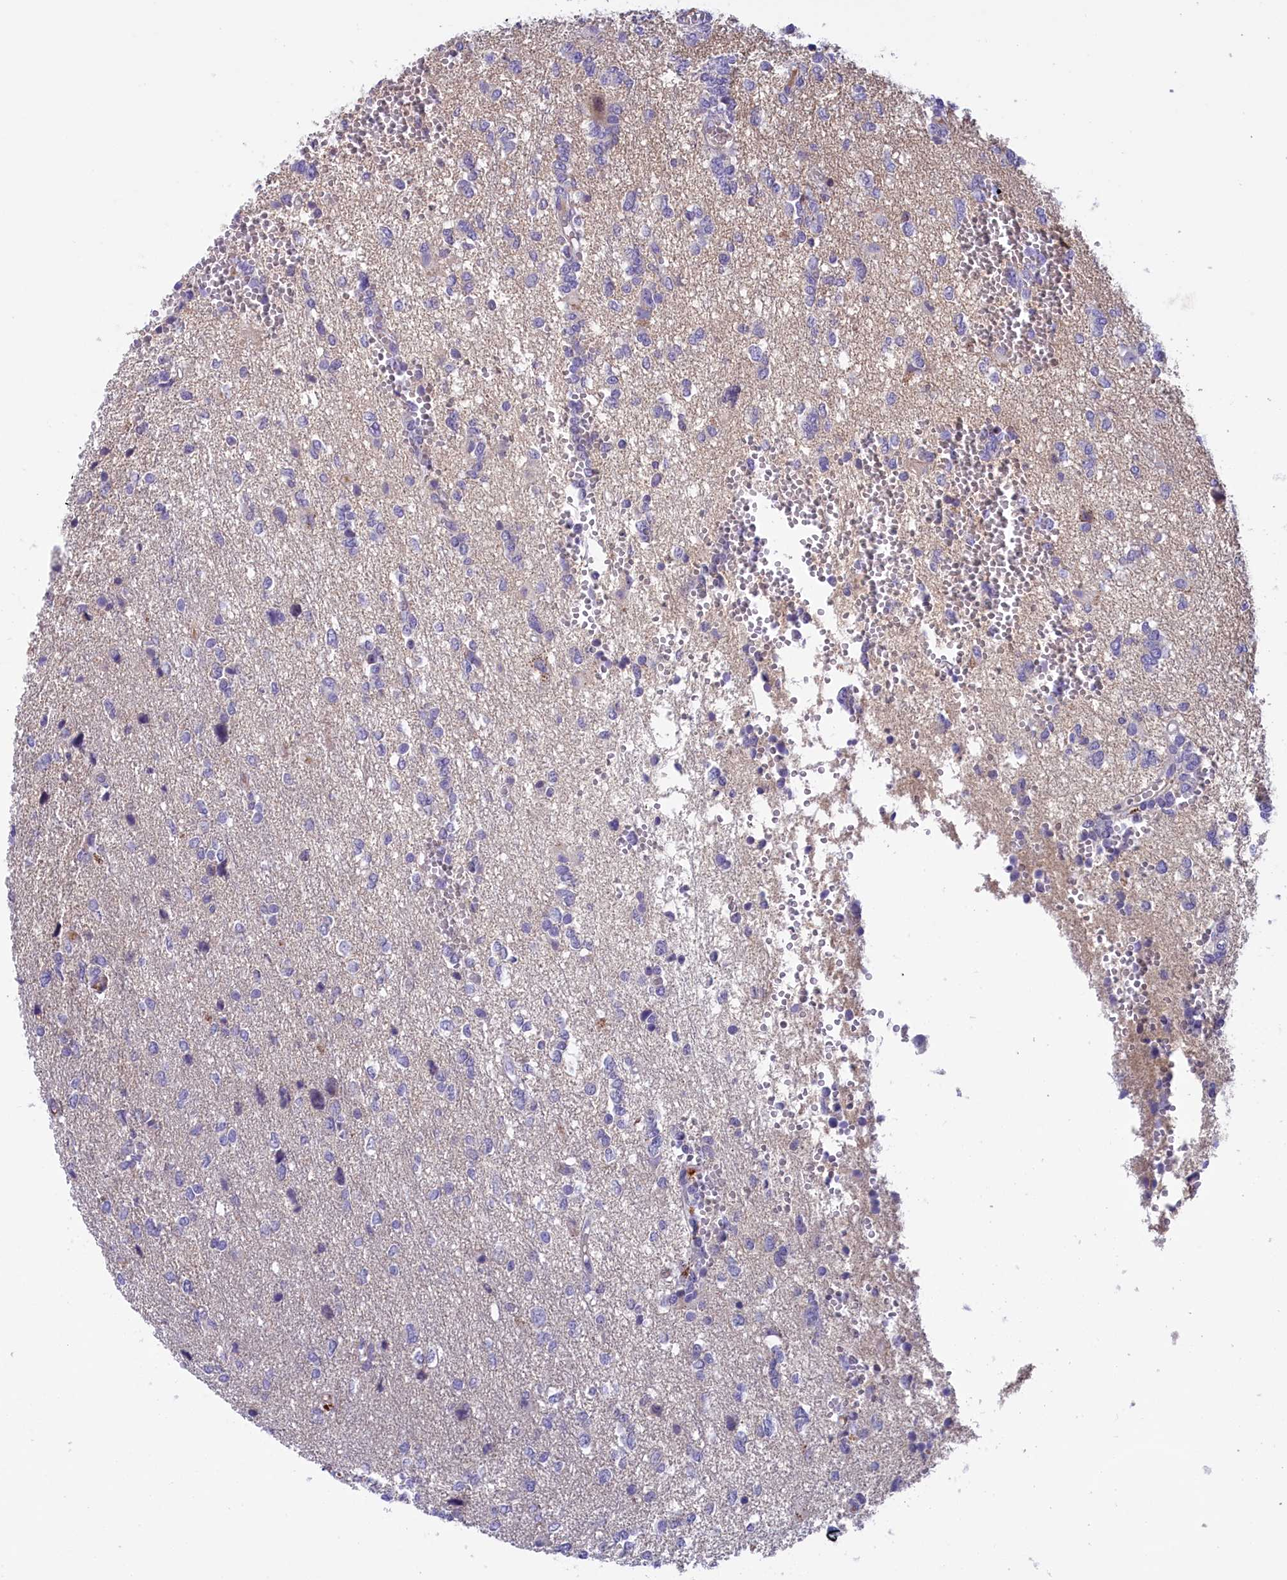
{"staining": {"intensity": "negative", "quantity": "none", "location": "none"}, "tissue": "glioma", "cell_type": "Tumor cells", "image_type": "cancer", "snomed": [{"axis": "morphology", "description": "Glioma, malignant, High grade"}, {"axis": "topography", "description": "Brain"}], "caption": "Tumor cells show no significant staining in glioma.", "gene": "STYX", "patient": {"sex": "female", "age": 59}}